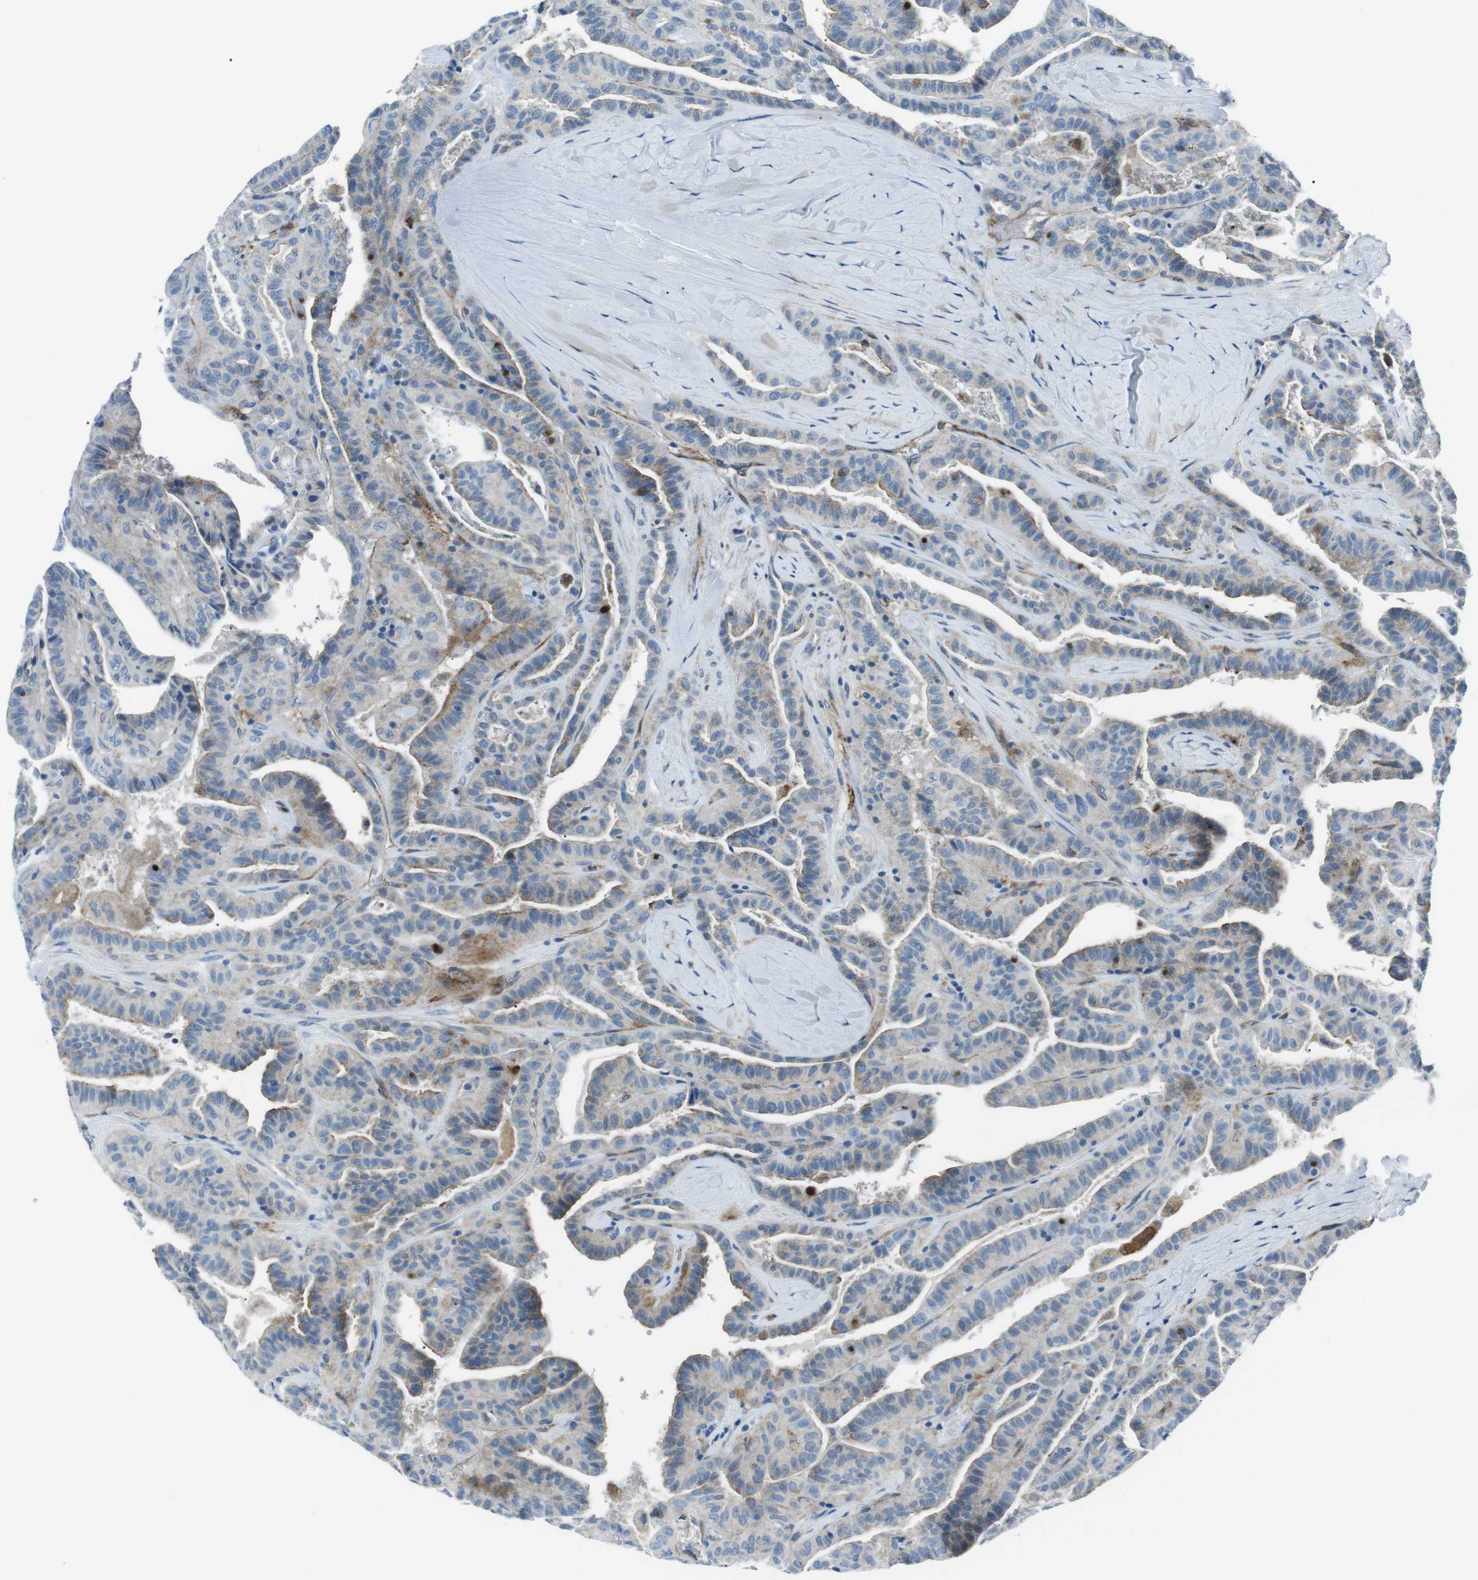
{"staining": {"intensity": "negative", "quantity": "none", "location": "none"}, "tissue": "thyroid cancer", "cell_type": "Tumor cells", "image_type": "cancer", "snomed": [{"axis": "morphology", "description": "Papillary adenocarcinoma, NOS"}, {"axis": "topography", "description": "Thyroid gland"}], "caption": "Immunohistochemical staining of human thyroid cancer shows no significant staining in tumor cells.", "gene": "CSF2RA", "patient": {"sex": "male", "age": 77}}